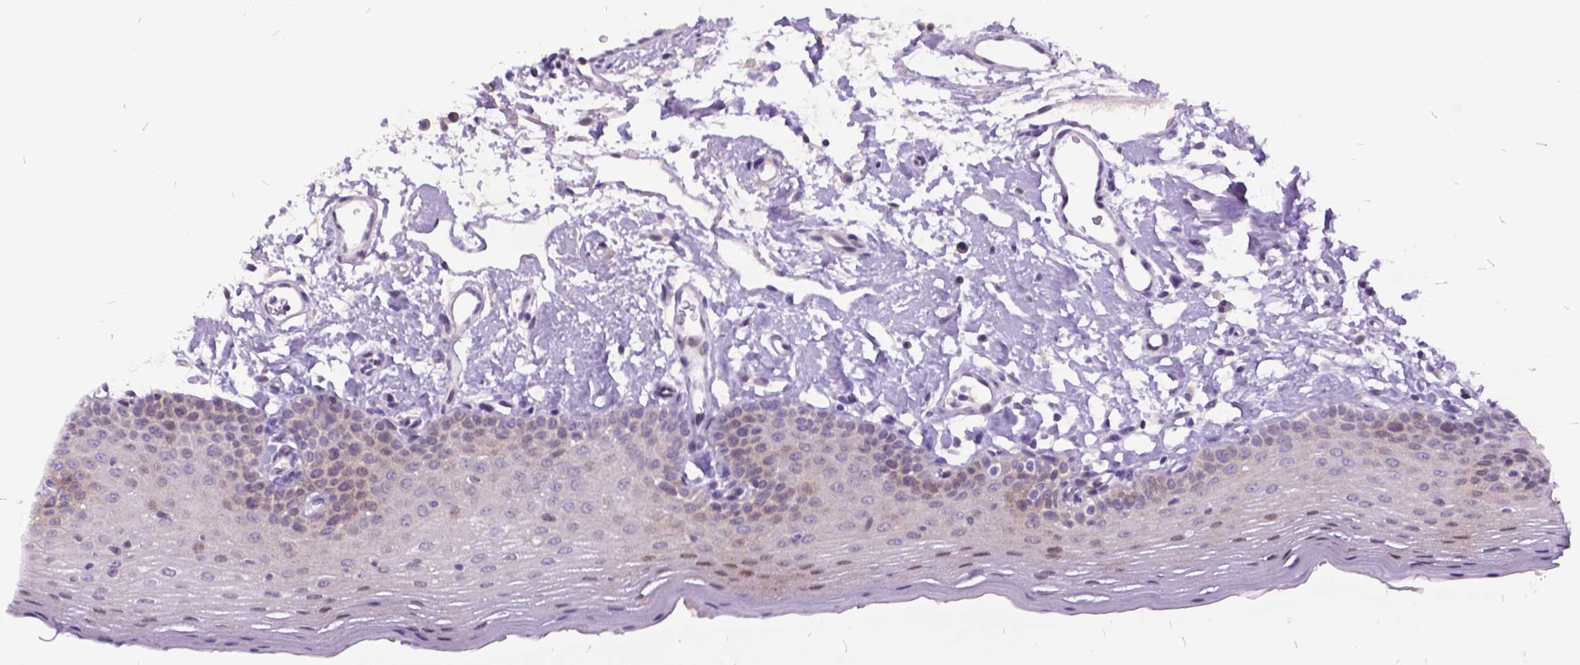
{"staining": {"intensity": "weak", "quantity": "<25%", "location": "nuclear"}, "tissue": "oral mucosa", "cell_type": "Squamous epithelial cells", "image_type": "normal", "snomed": [{"axis": "morphology", "description": "Normal tissue, NOS"}, {"axis": "topography", "description": "Oral tissue"}], "caption": "Immunohistochemistry of normal human oral mucosa reveals no staining in squamous epithelial cells. (DAB (3,3'-diaminobenzidine) immunohistochemistry (IHC) with hematoxylin counter stain).", "gene": "ITGB6", "patient": {"sex": "male", "age": 66}}